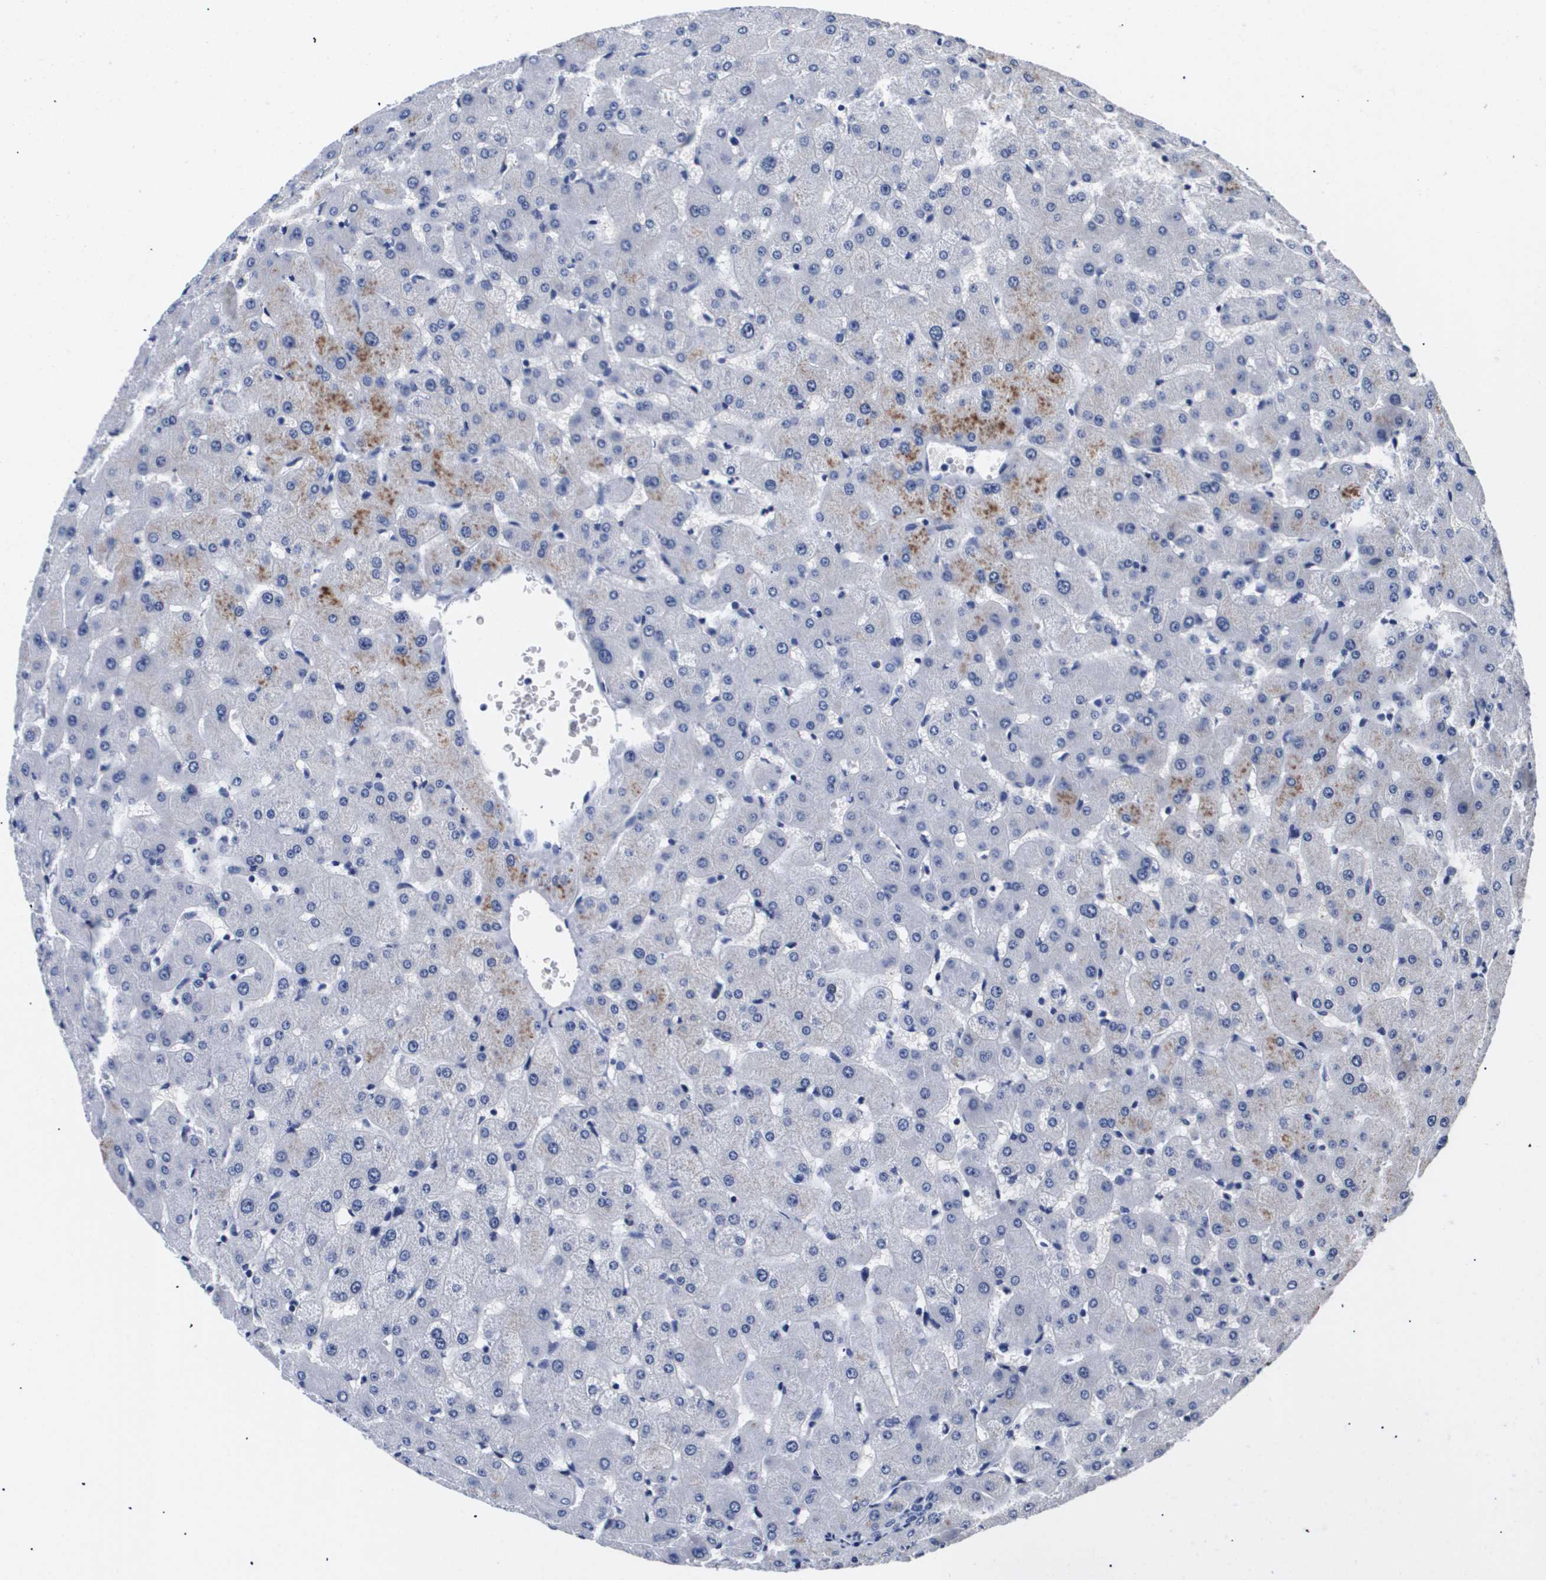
{"staining": {"intensity": "negative", "quantity": "none", "location": "none"}, "tissue": "liver", "cell_type": "Cholangiocytes", "image_type": "normal", "snomed": [{"axis": "morphology", "description": "Normal tissue, NOS"}, {"axis": "topography", "description": "Liver"}], "caption": "Immunohistochemical staining of normal human liver demonstrates no significant staining in cholangiocytes. Nuclei are stained in blue.", "gene": "ATP6V0A4", "patient": {"sex": "female", "age": 63}}